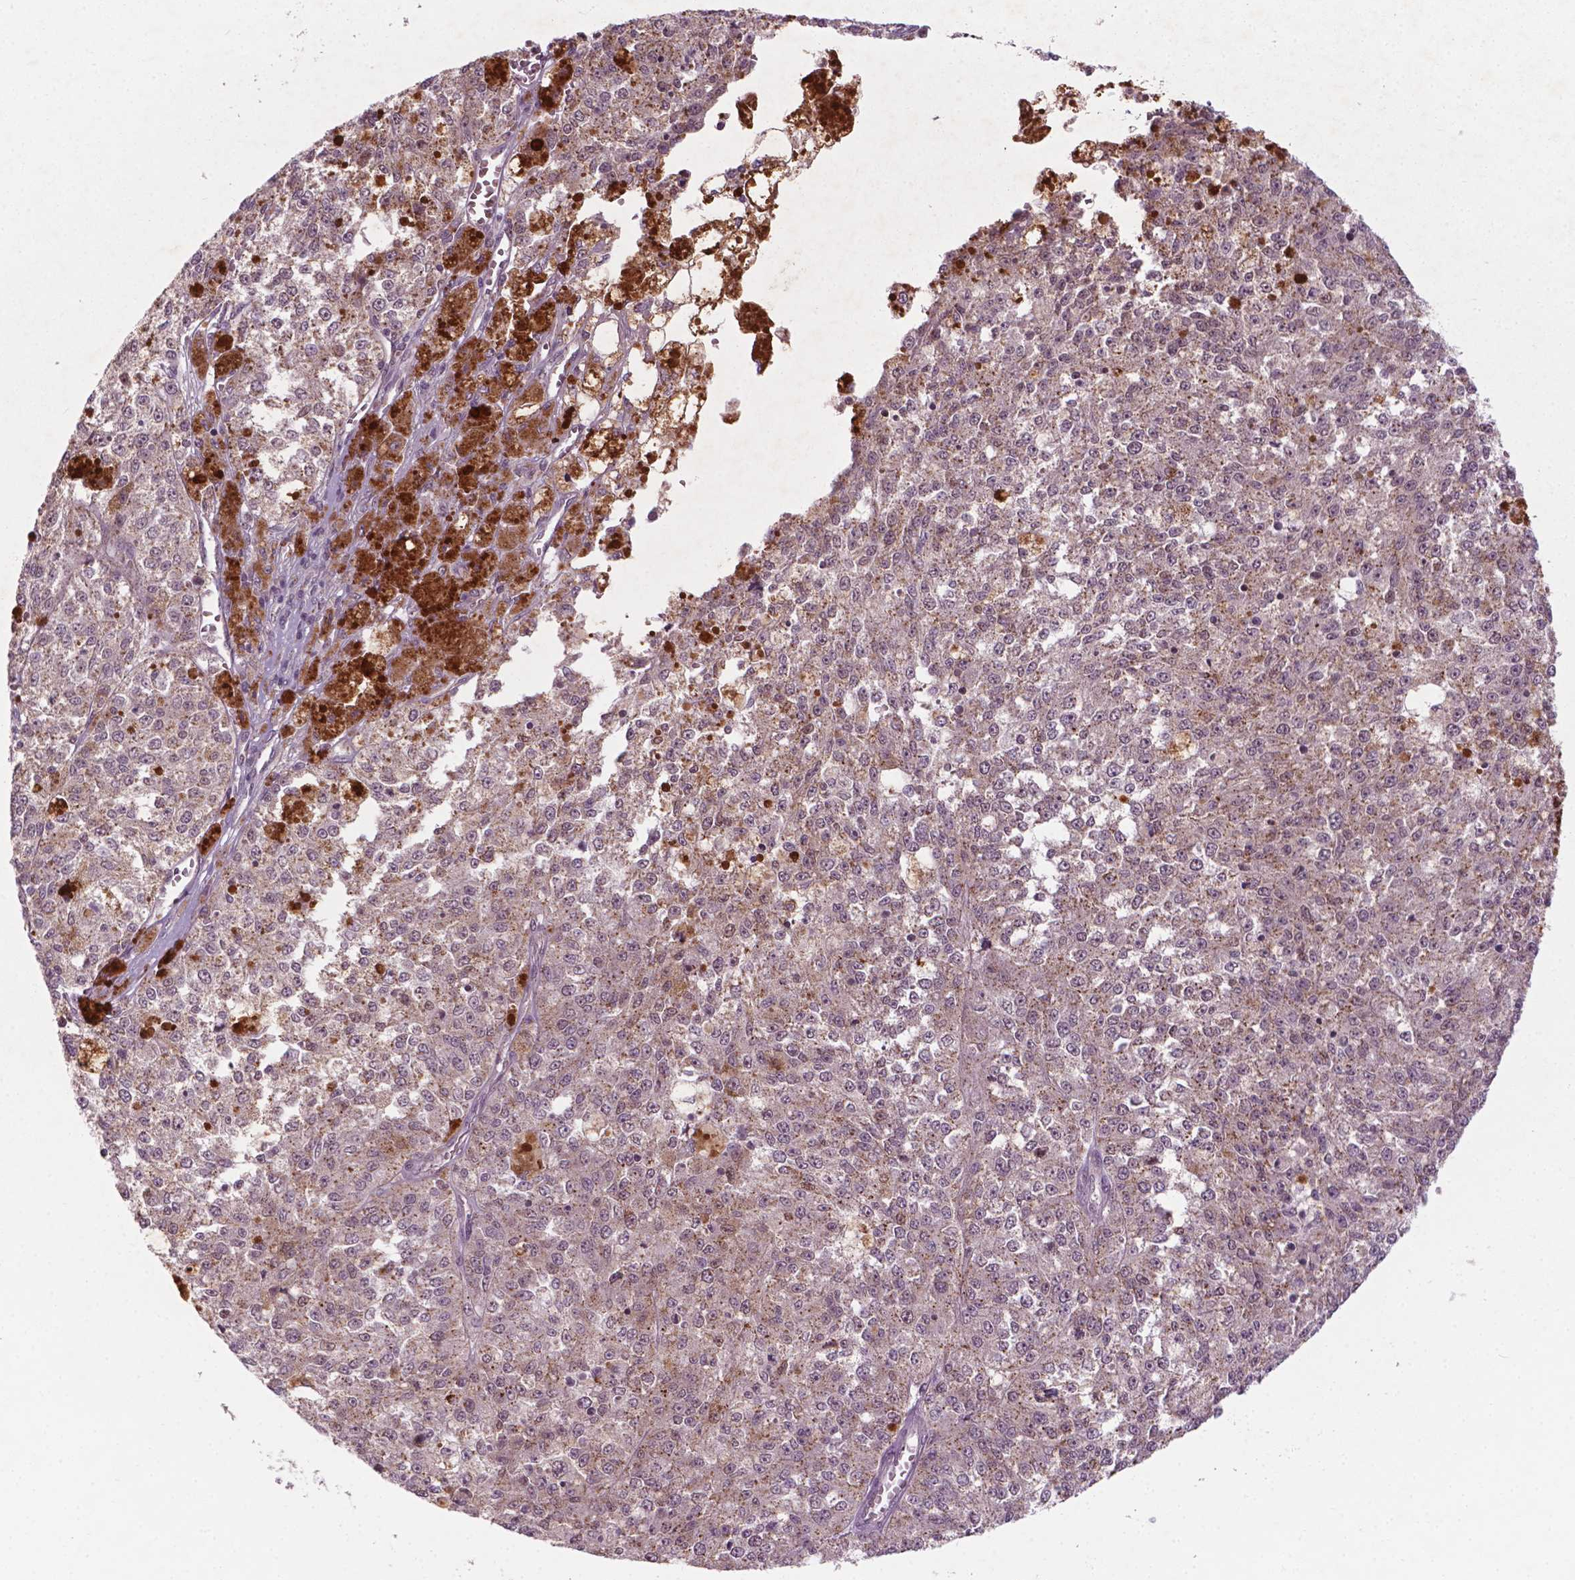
{"staining": {"intensity": "negative", "quantity": "none", "location": "none"}, "tissue": "melanoma", "cell_type": "Tumor cells", "image_type": "cancer", "snomed": [{"axis": "morphology", "description": "Malignant melanoma, Metastatic site"}, {"axis": "topography", "description": "Lymph node"}], "caption": "Malignant melanoma (metastatic site) was stained to show a protein in brown. There is no significant positivity in tumor cells. The staining was performed using DAB to visualize the protein expression in brown, while the nuclei were stained in blue with hematoxylin (Magnification: 20x).", "gene": "NFAT5", "patient": {"sex": "female", "age": 64}}